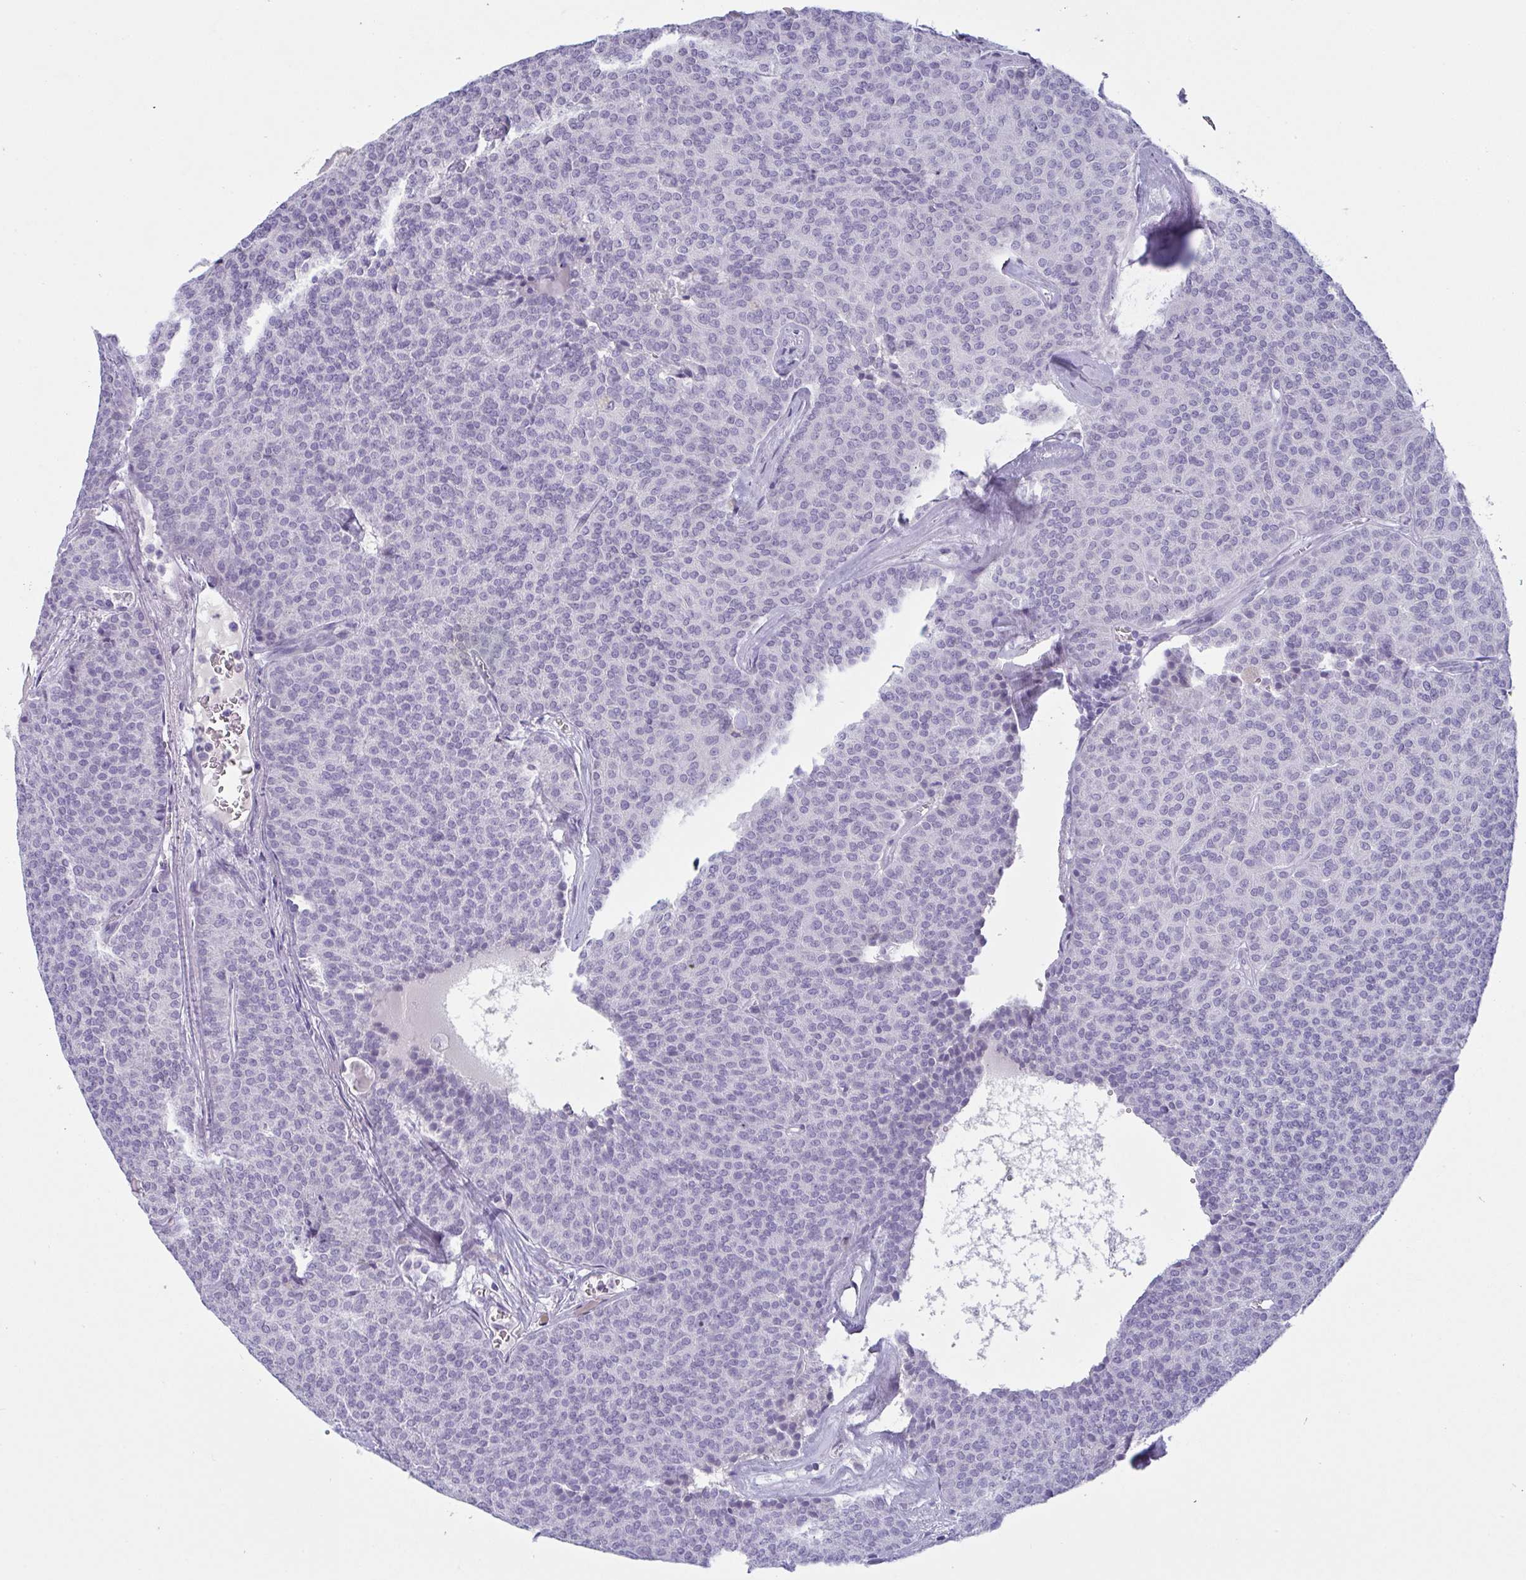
{"staining": {"intensity": "negative", "quantity": "none", "location": "none"}, "tissue": "carcinoid", "cell_type": "Tumor cells", "image_type": "cancer", "snomed": [{"axis": "morphology", "description": "Carcinoid, malignant, NOS"}, {"axis": "topography", "description": "Lung"}], "caption": "Micrograph shows no protein expression in tumor cells of carcinoid (malignant) tissue.", "gene": "PRDM9", "patient": {"sex": "male", "age": 61}}